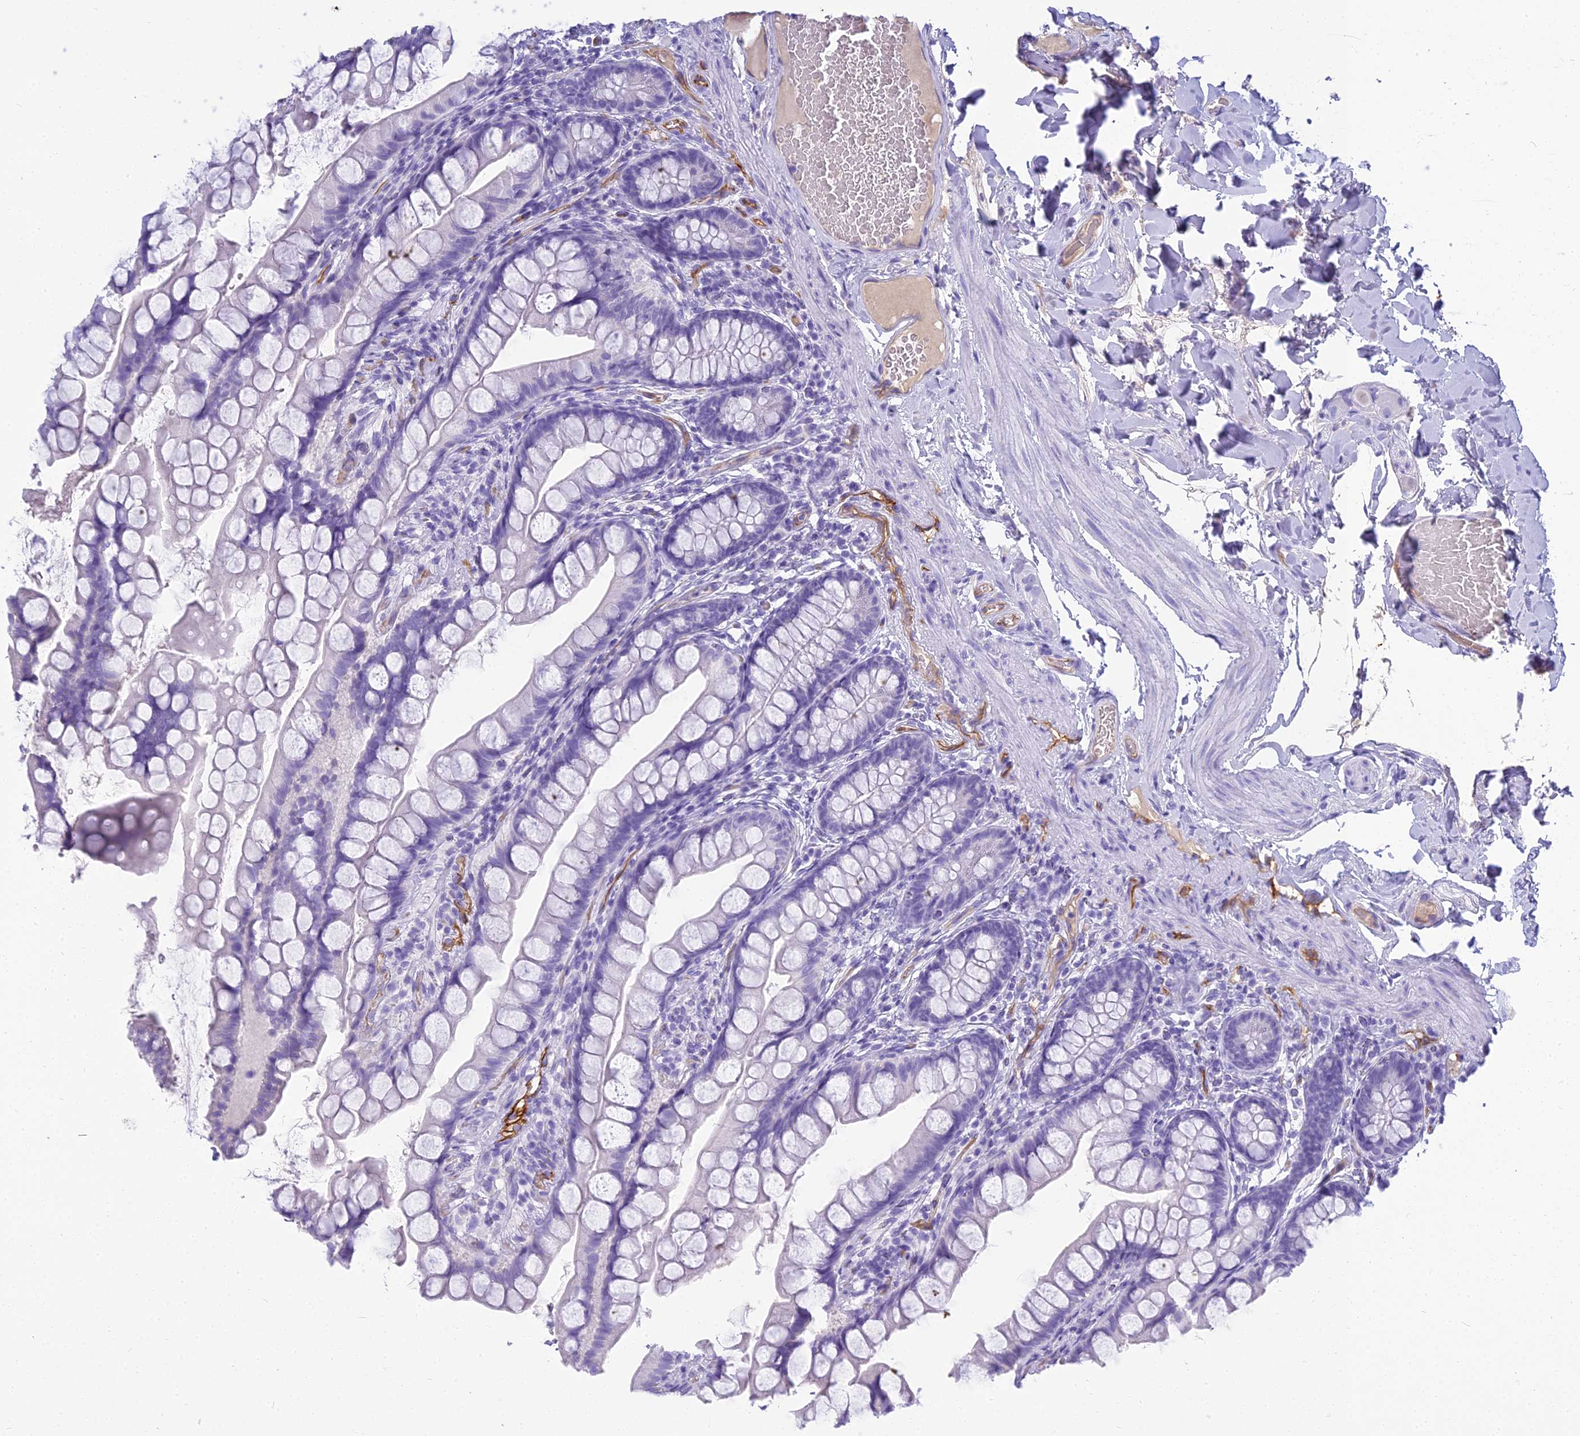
{"staining": {"intensity": "negative", "quantity": "none", "location": "none"}, "tissue": "small intestine", "cell_type": "Glandular cells", "image_type": "normal", "snomed": [{"axis": "morphology", "description": "Normal tissue, NOS"}, {"axis": "topography", "description": "Small intestine"}], "caption": "Immunohistochemical staining of unremarkable small intestine exhibits no significant staining in glandular cells.", "gene": "NINJ1", "patient": {"sex": "male", "age": 70}}